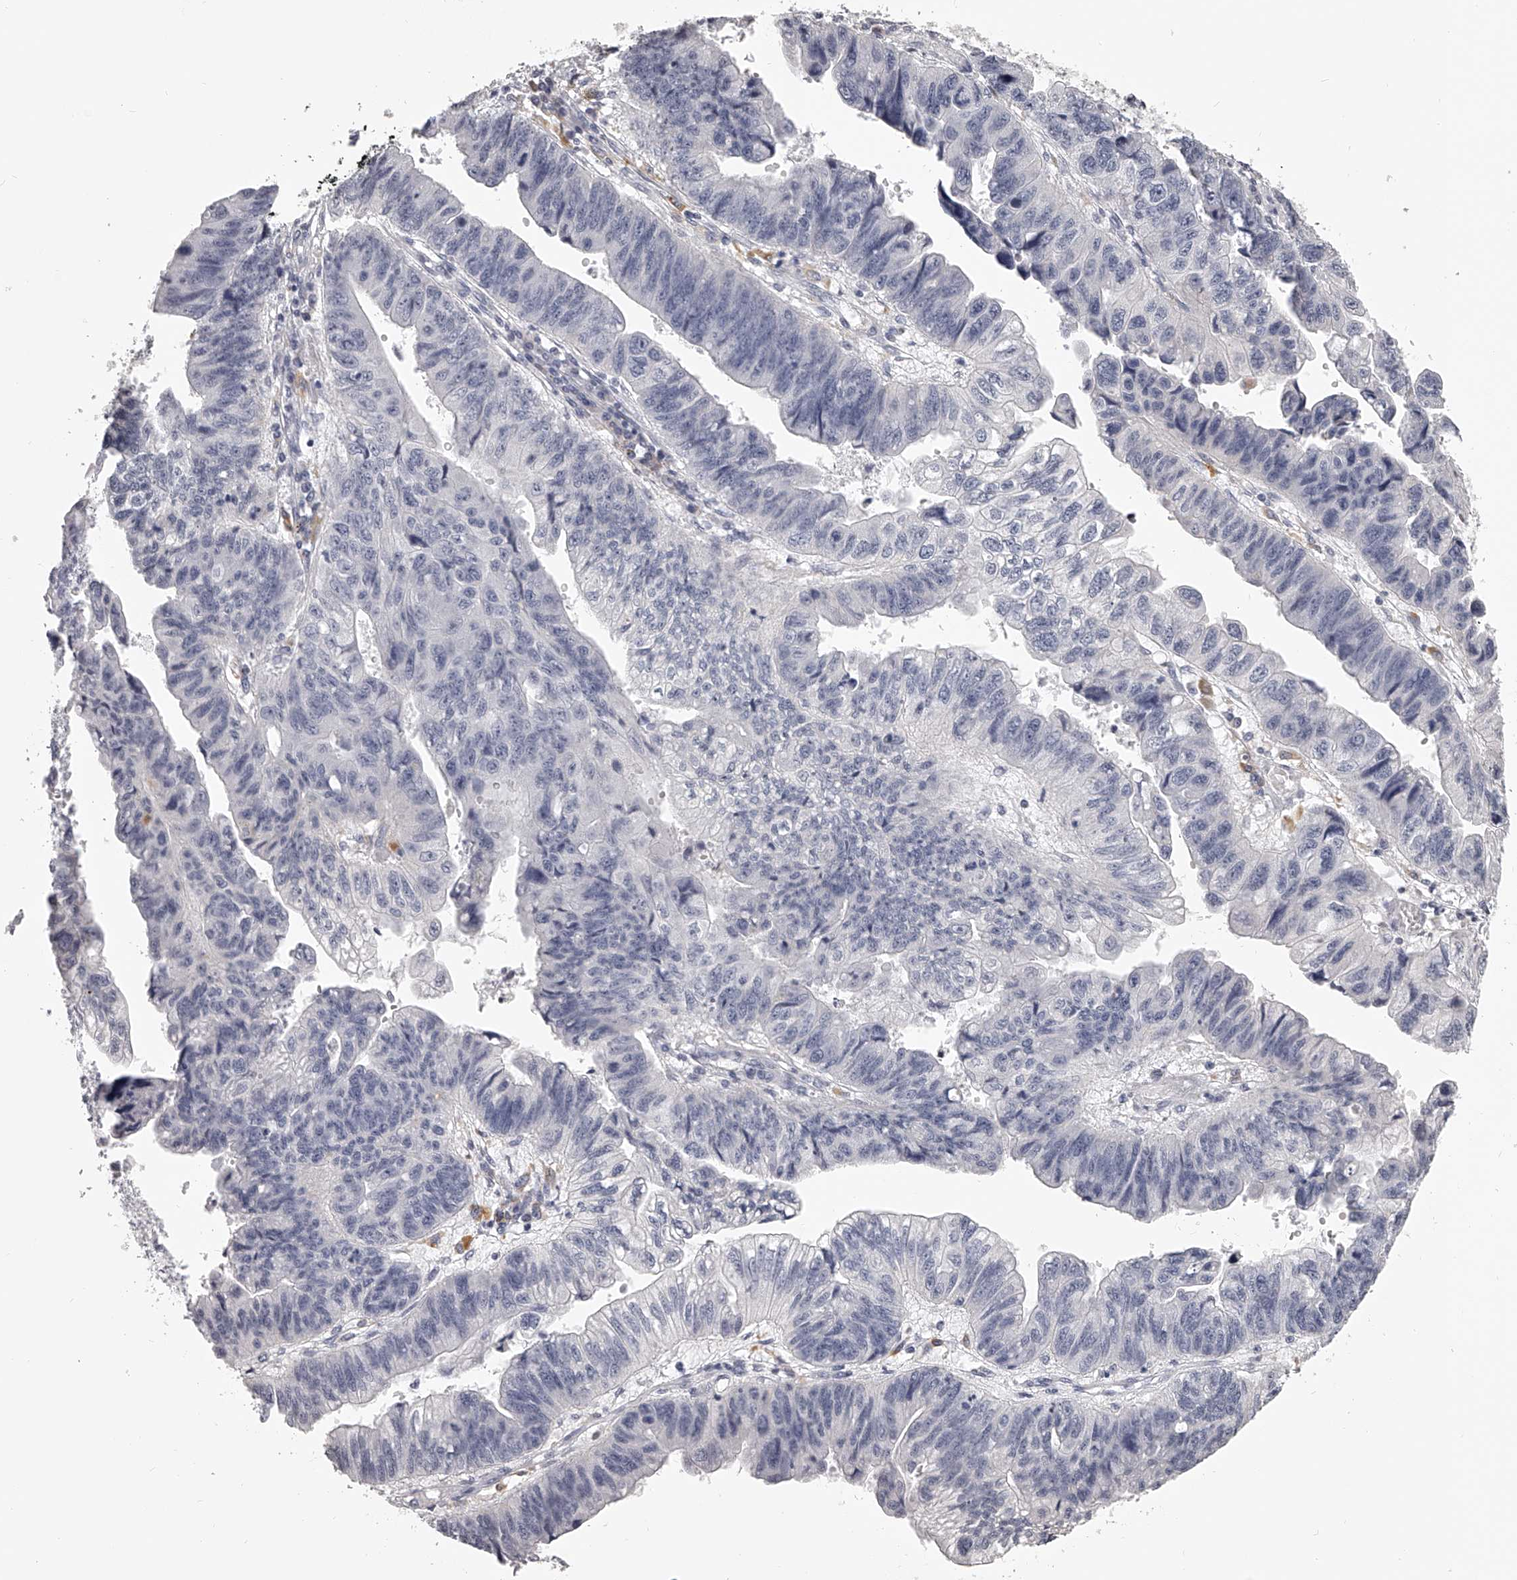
{"staining": {"intensity": "negative", "quantity": "none", "location": "none"}, "tissue": "stomach cancer", "cell_type": "Tumor cells", "image_type": "cancer", "snomed": [{"axis": "morphology", "description": "Adenocarcinoma, NOS"}, {"axis": "topography", "description": "Stomach"}], "caption": "Histopathology image shows no protein staining in tumor cells of stomach adenocarcinoma tissue.", "gene": "DMRT1", "patient": {"sex": "male", "age": 59}}